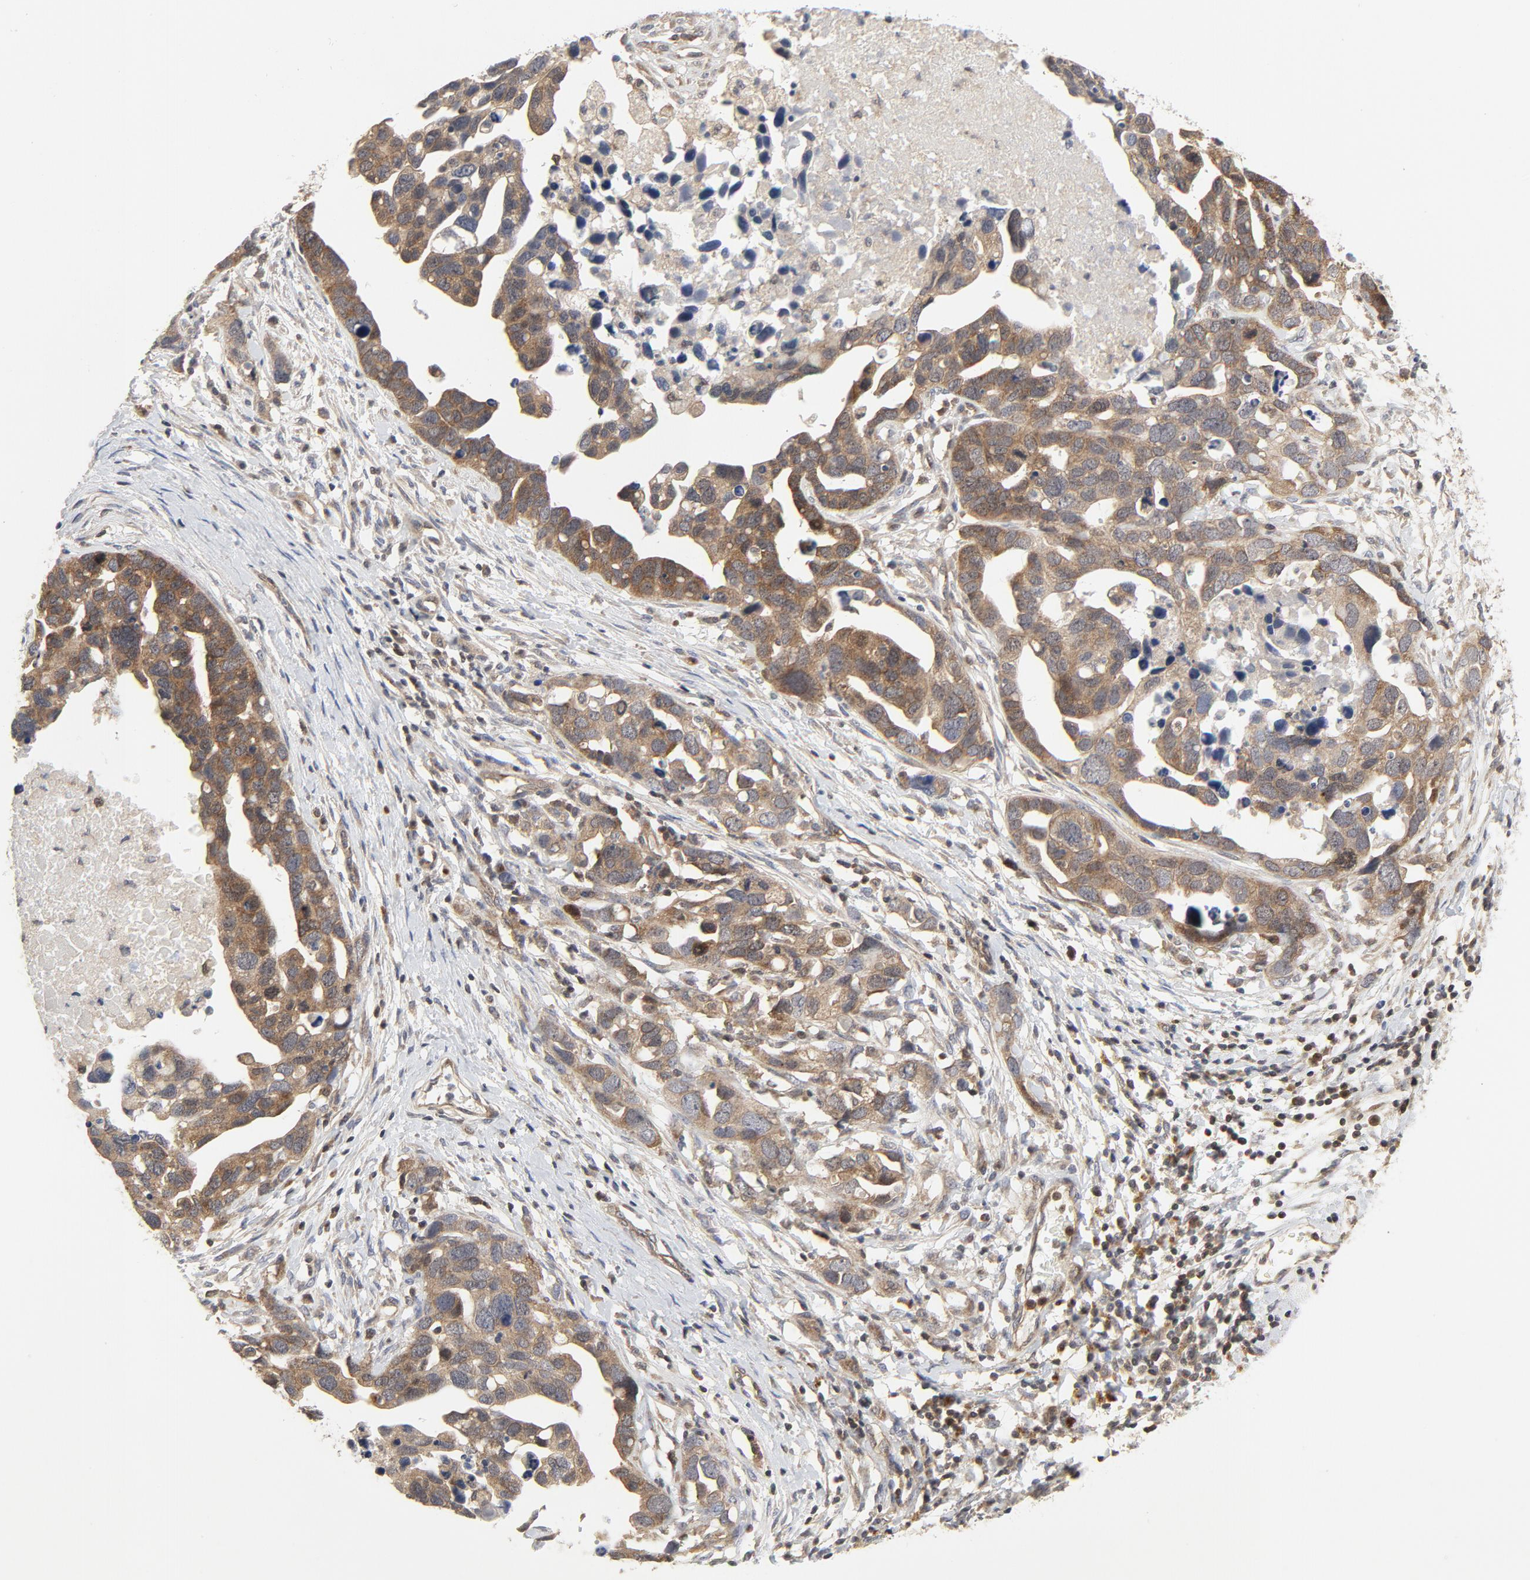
{"staining": {"intensity": "moderate", "quantity": ">75%", "location": "cytoplasmic/membranous"}, "tissue": "ovarian cancer", "cell_type": "Tumor cells", "image_type": "cancer", "snomed": [{"axis": "morphology", "description": "Cystadenocarcinoma, serous, NOS"}, {"axis": "topography", "description": "Ovary"}], "caption": "Immunohistochemistry (DAB) staining of serous cystadenocarcinoma (ovarian) demonstrates moderate cytoplasmic/membranous protein expression in approximately >75% of tumor cells.", "gene": "MAP2K7", "patient": {"sex": "female", "age": 54}}